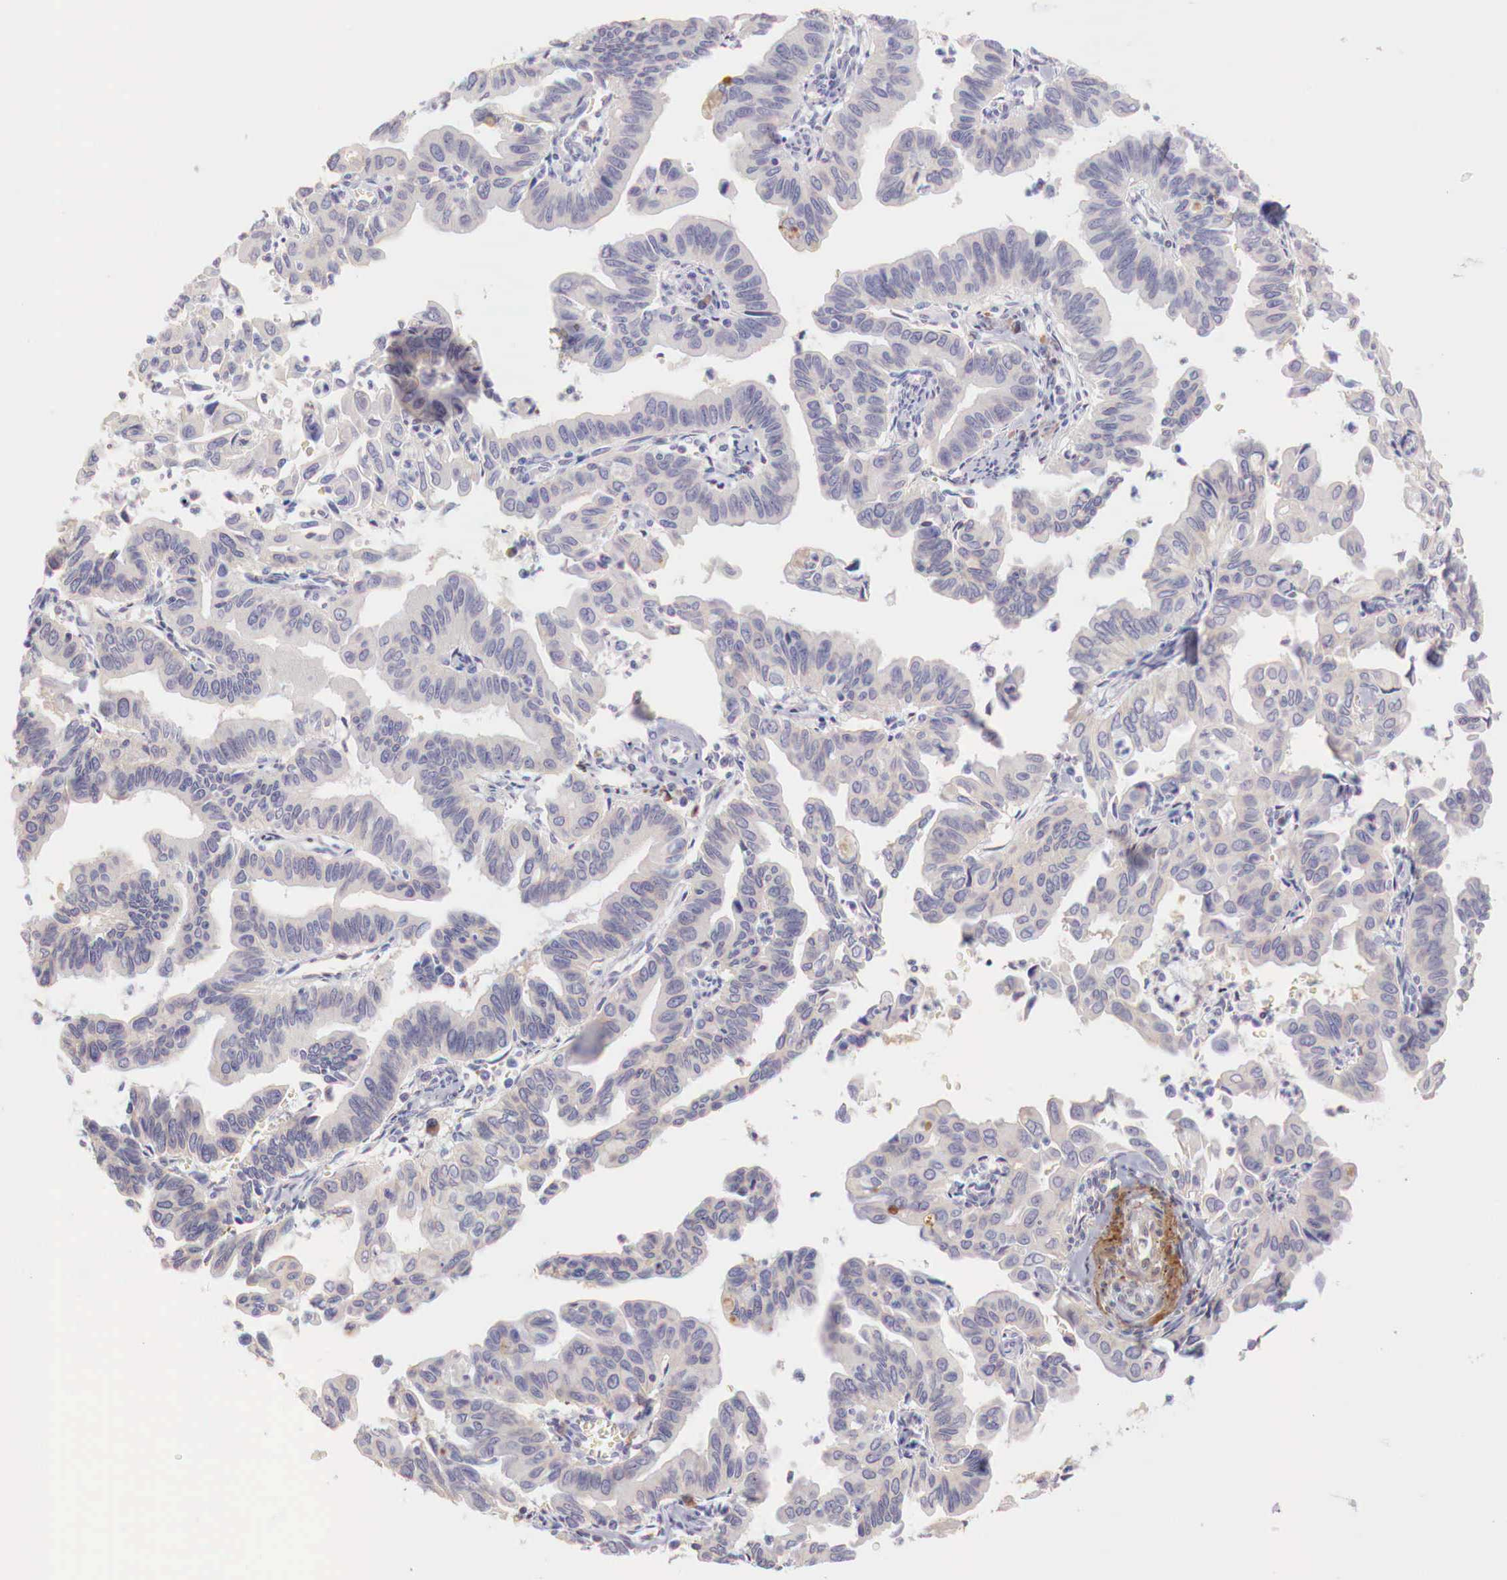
{"staining": {"intensity": "weak", "quantity": "<25%", "location": "cytoplasmic/membranous"}, "tissue": "cervical cancer", "cell_type": "Tumor cells", "image_type": "cancer", "snomed": [{"axis": "morphology", "description": "Normal tissue, NOS"}, {"axis": "morphology", "description": "Adenocarcinoma, NOS"}, {"axis": "topography", "description": "Cervix"}], "caption": "High power microscopy image of an immunohistochemistry (IHC) image of cervical adenocarcinoma, revealing no significant positivity in tumor cells.", "gene": "XPNPEP2", "patient": {"sex": "female", "age": 34}}